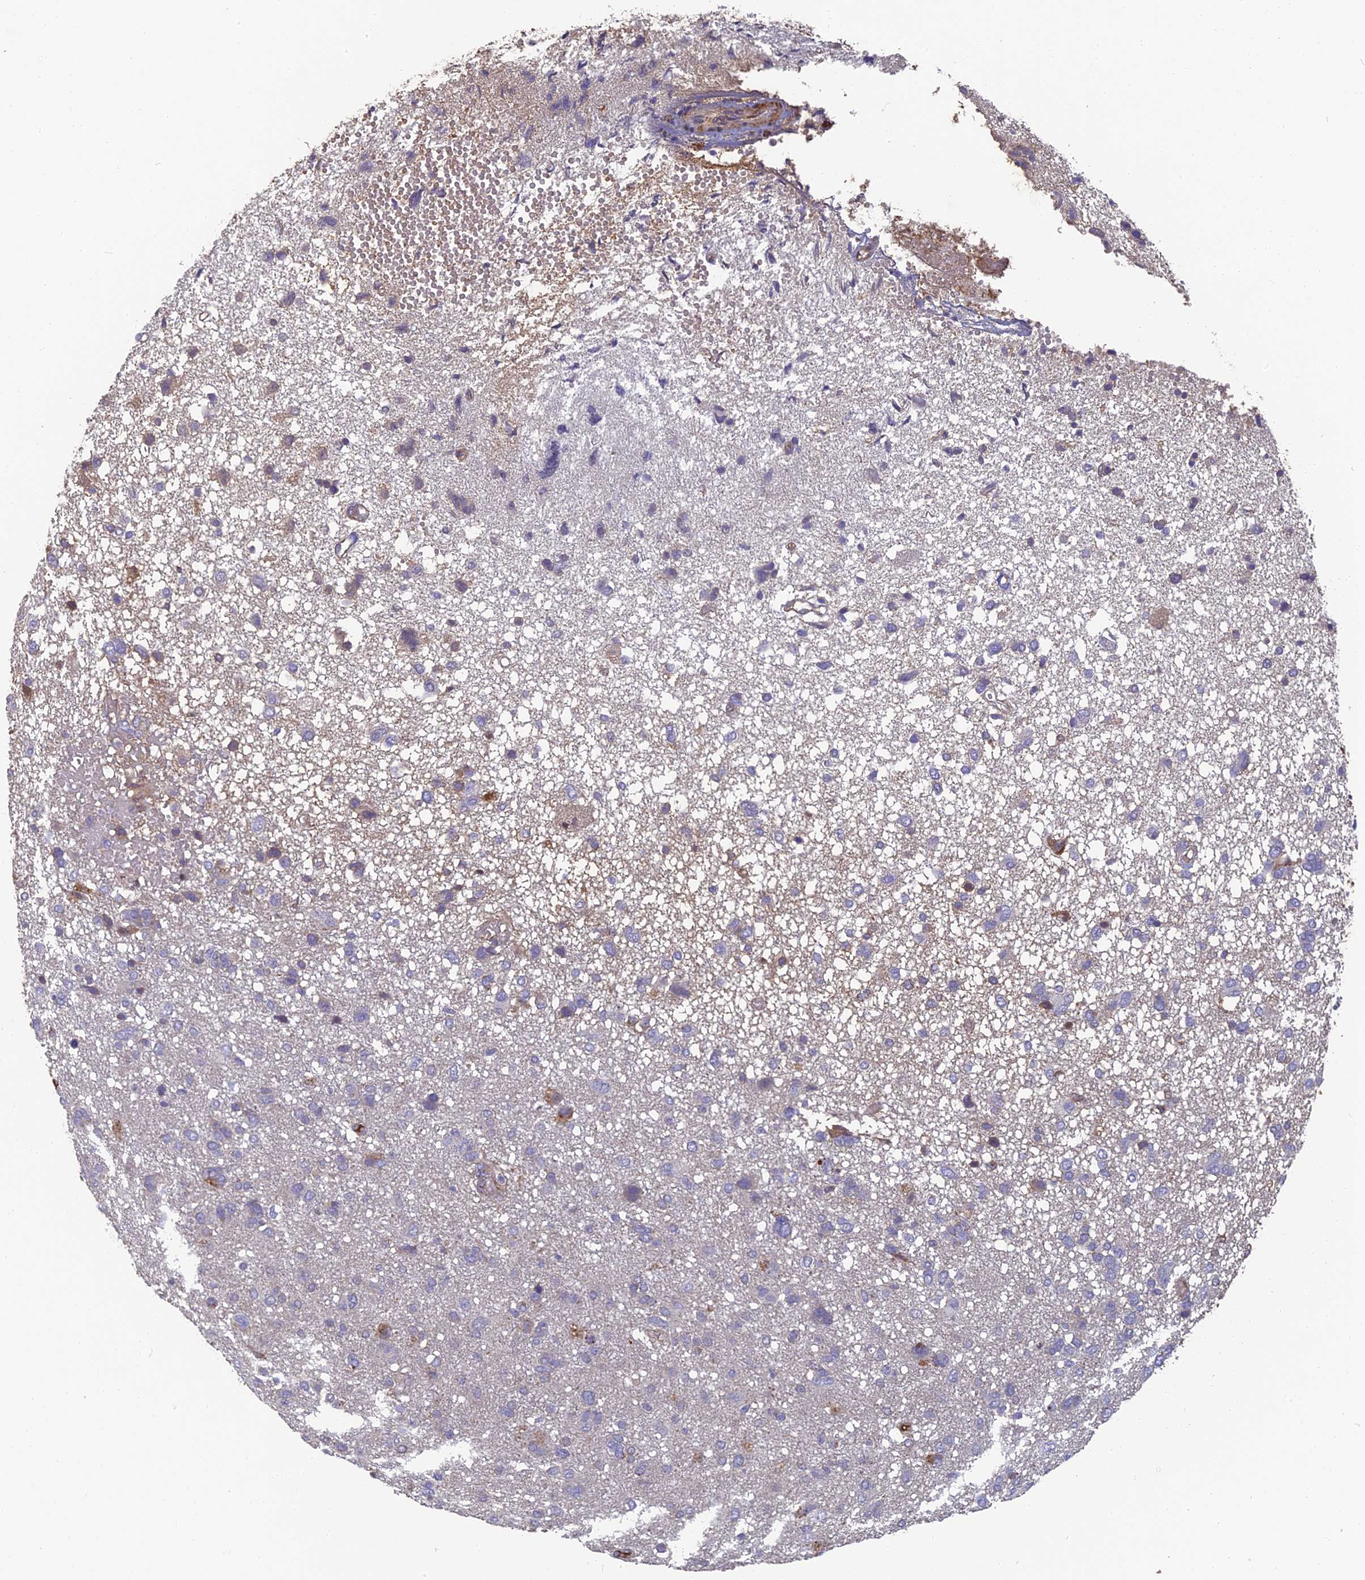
{"staining": {"intensity": "negative", "quantity": "none", "location": "none"}, "tissue": "glioma", "cell_type": "Tumor cells", "image_type": "cancer", "snomed": [{"axis": "morphology", "description": "Glioma, malignant, High grade"}, {"axis": "topography", "description": "Brain"}], "caption": "The photomicrograph exhibits no significant expression in tumor cells of malignant glioma (high-grade).", "gene": "ERMAP", "patient": {"sex": "female", "age": 59}}